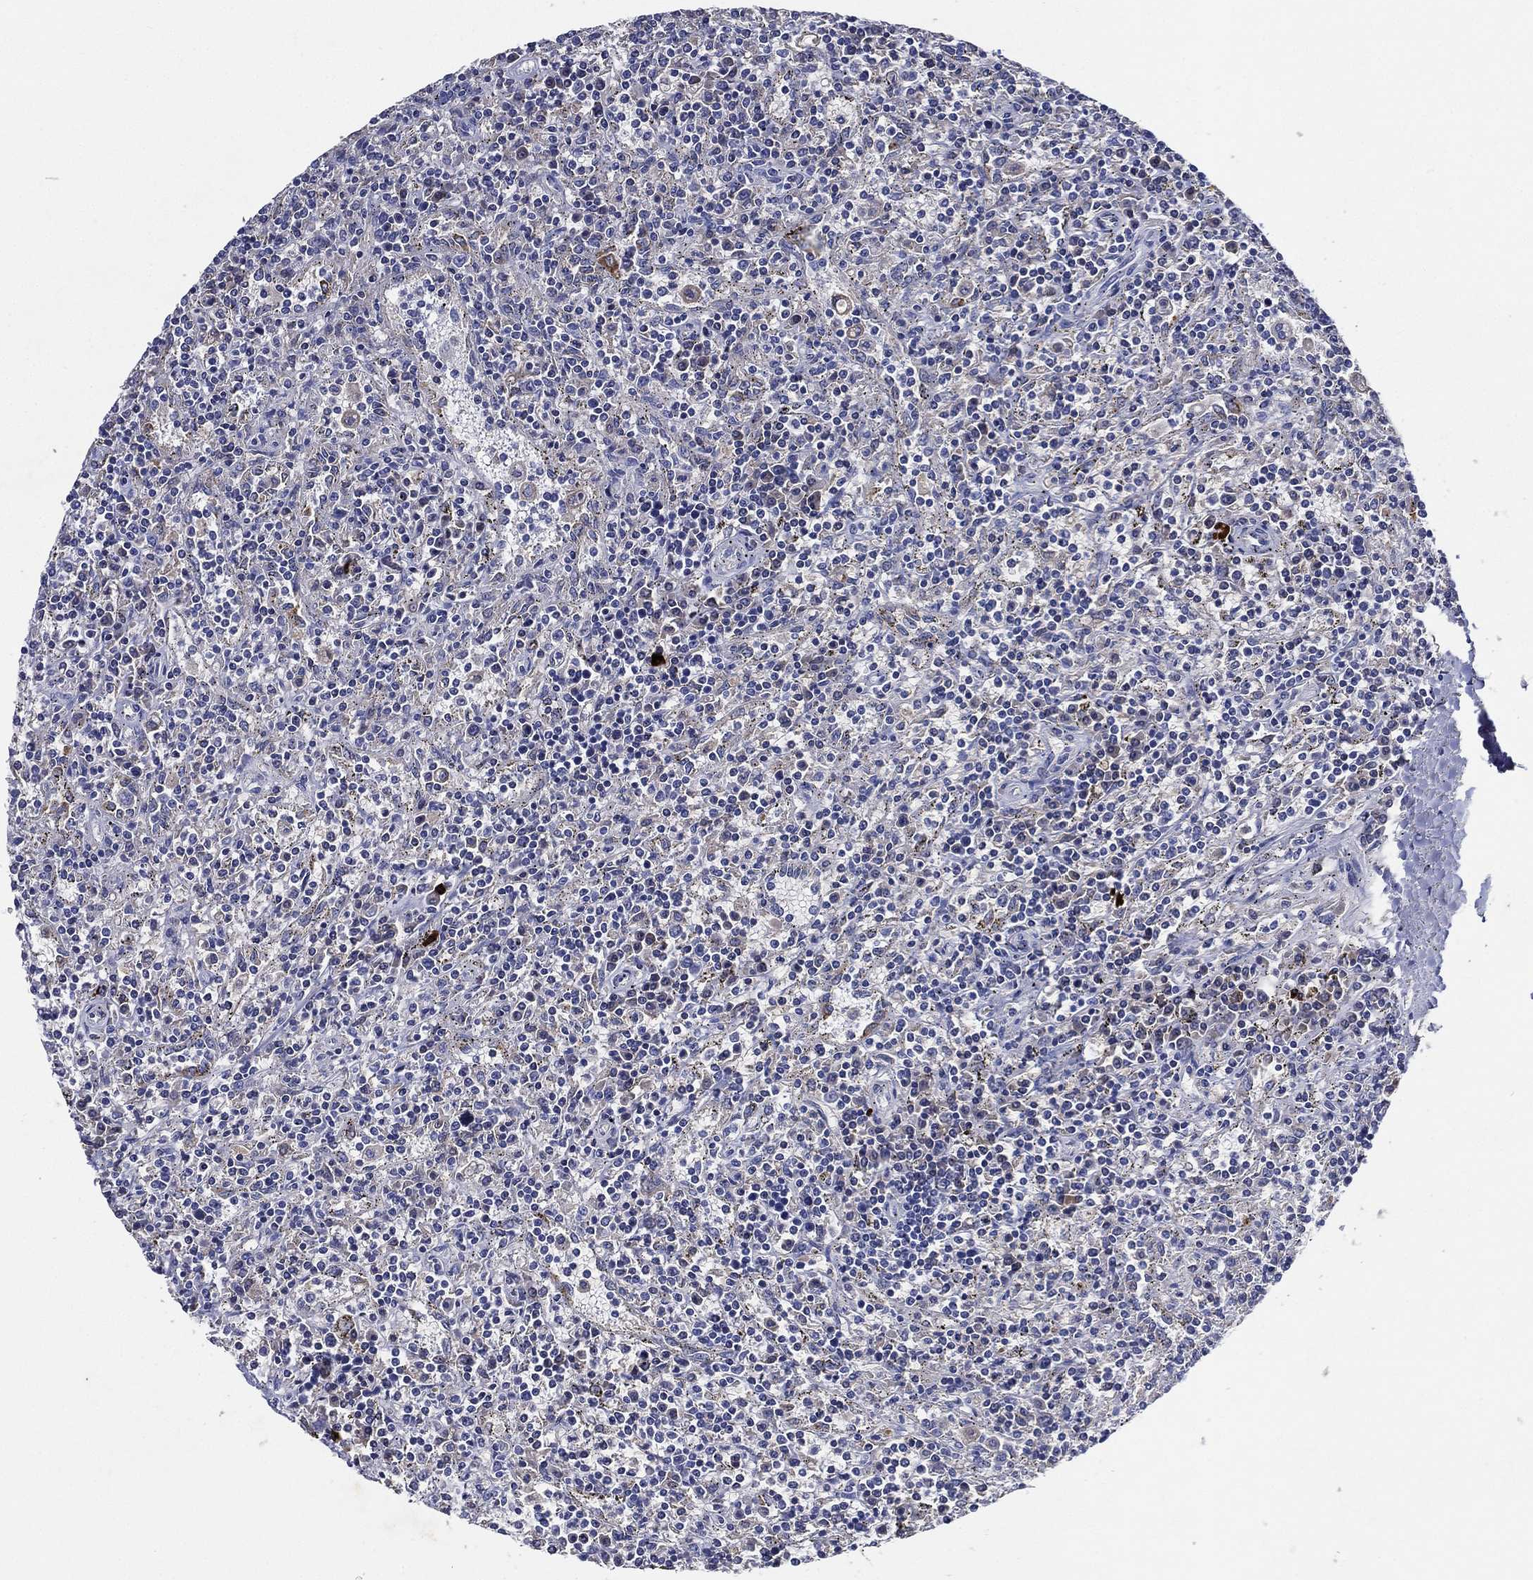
{"staining": {"intensity": "negative", "quantity": "none", "location": "none"}, "tissue": "lymphoma", "cell_type": "Tumor cells", "image_type": "cancer", "snomed": [{"axis": "morphology", "description": "Malignant lymphoma, non-Hodgkin's type, Low grade"}, {"axis": "topography", "description": "Spleen"}], "caption": "Immunohistochemistry (IHC) of lymphoma displays no expression in tumor cells.", "gene": "TMPRSS11D", "patient": {"sex": "male", "age": 62}}